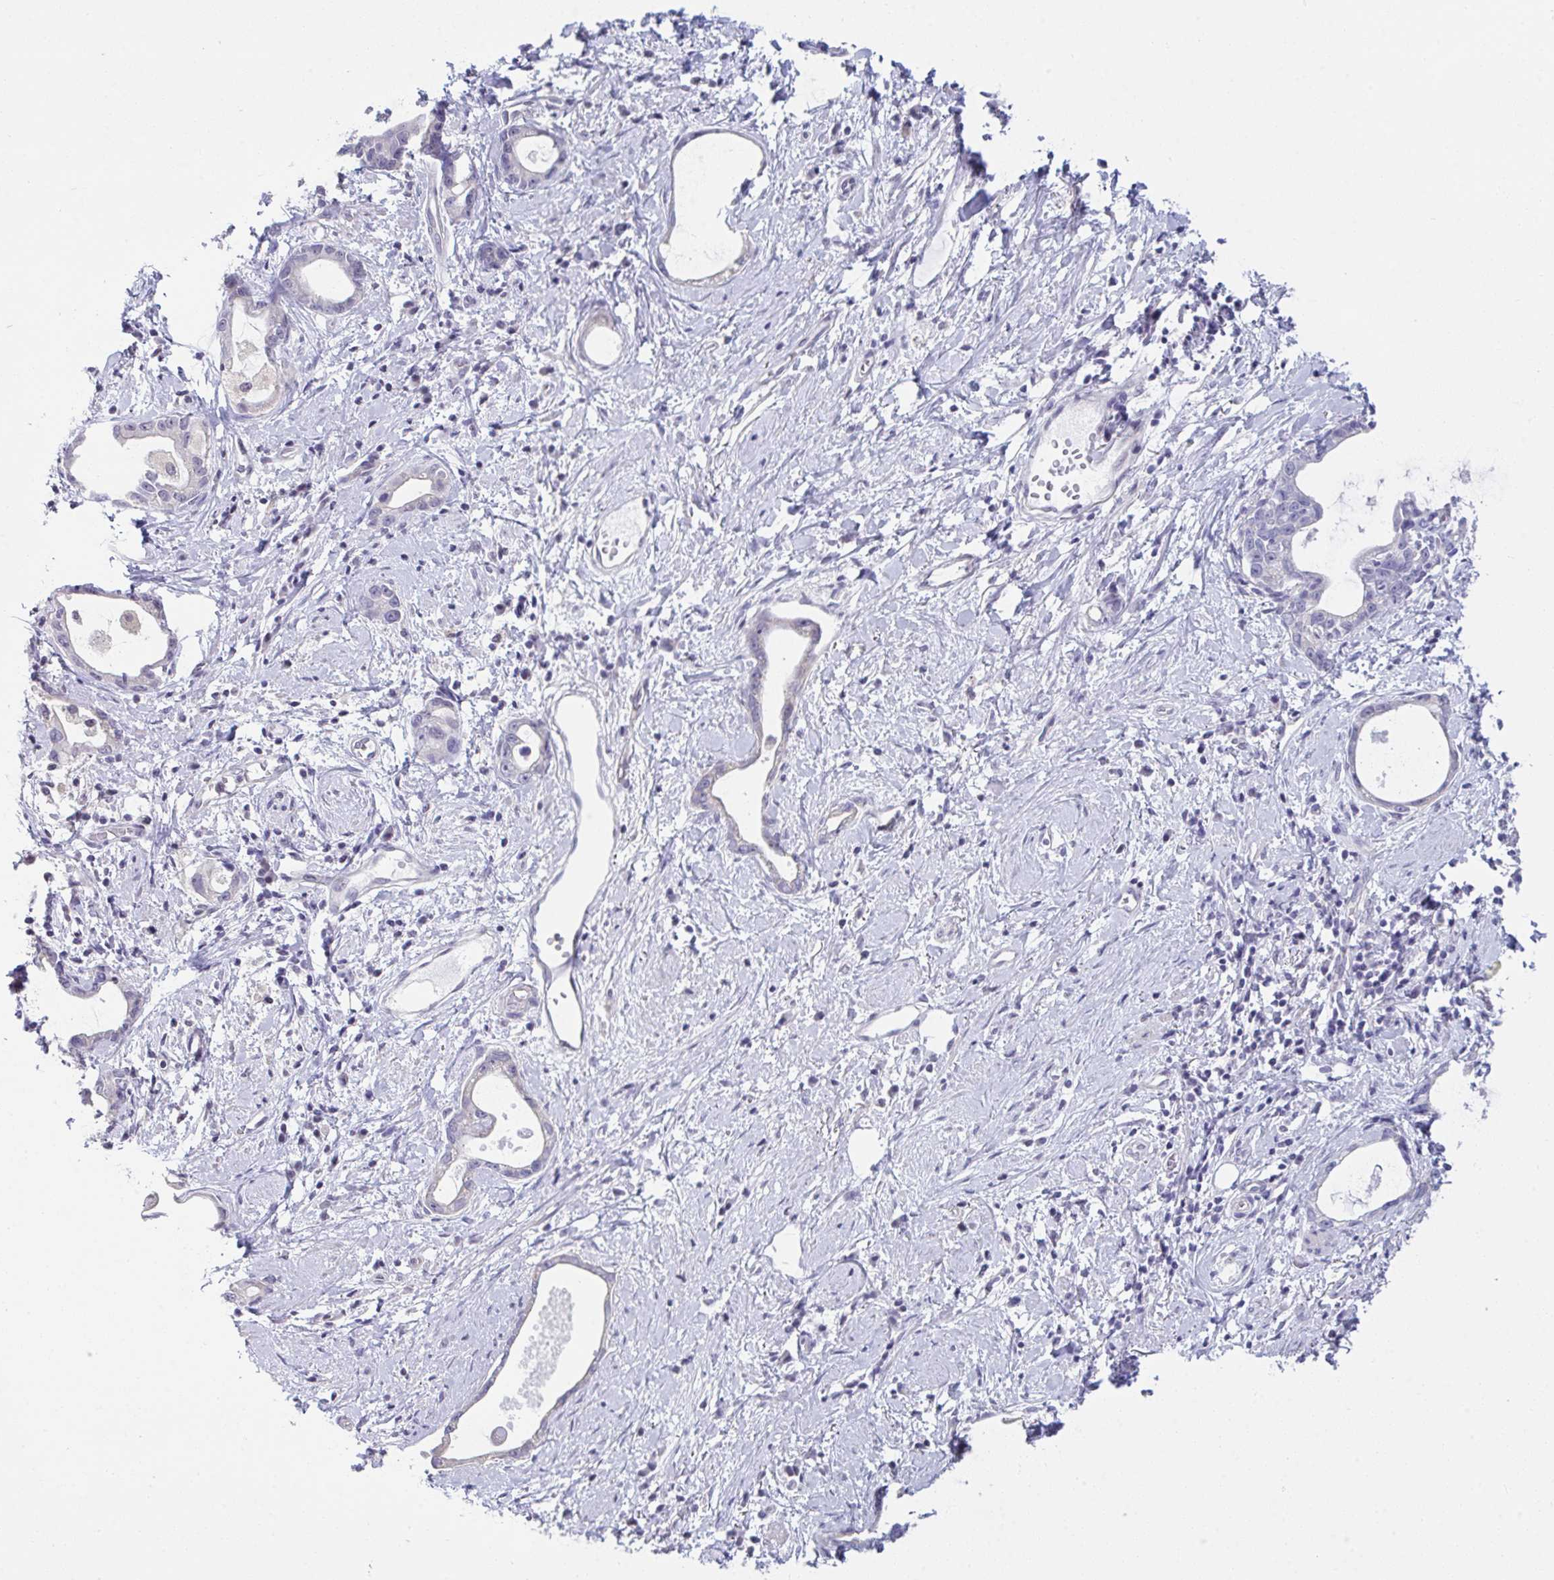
{"staining": {"intensity": "negative", "quantity": "none", "location": "none"}, "tissue": "stomach cancer", "cell_type": "Tumor cells", "image_type": "cancer", "snomed": [{"axis": "morphology", "description": "Adenocarcinoma, NOS"}, {"axis": "topography", "description": "Stomach"}], "caption": "This is an immunohistochemistry (IHC) histopathology image of stomach adenocarcinoma. There is no positivity in tumor cells.", "gene": "ATP6V0D2", "patient": {"sex": "male", "age": 55}}